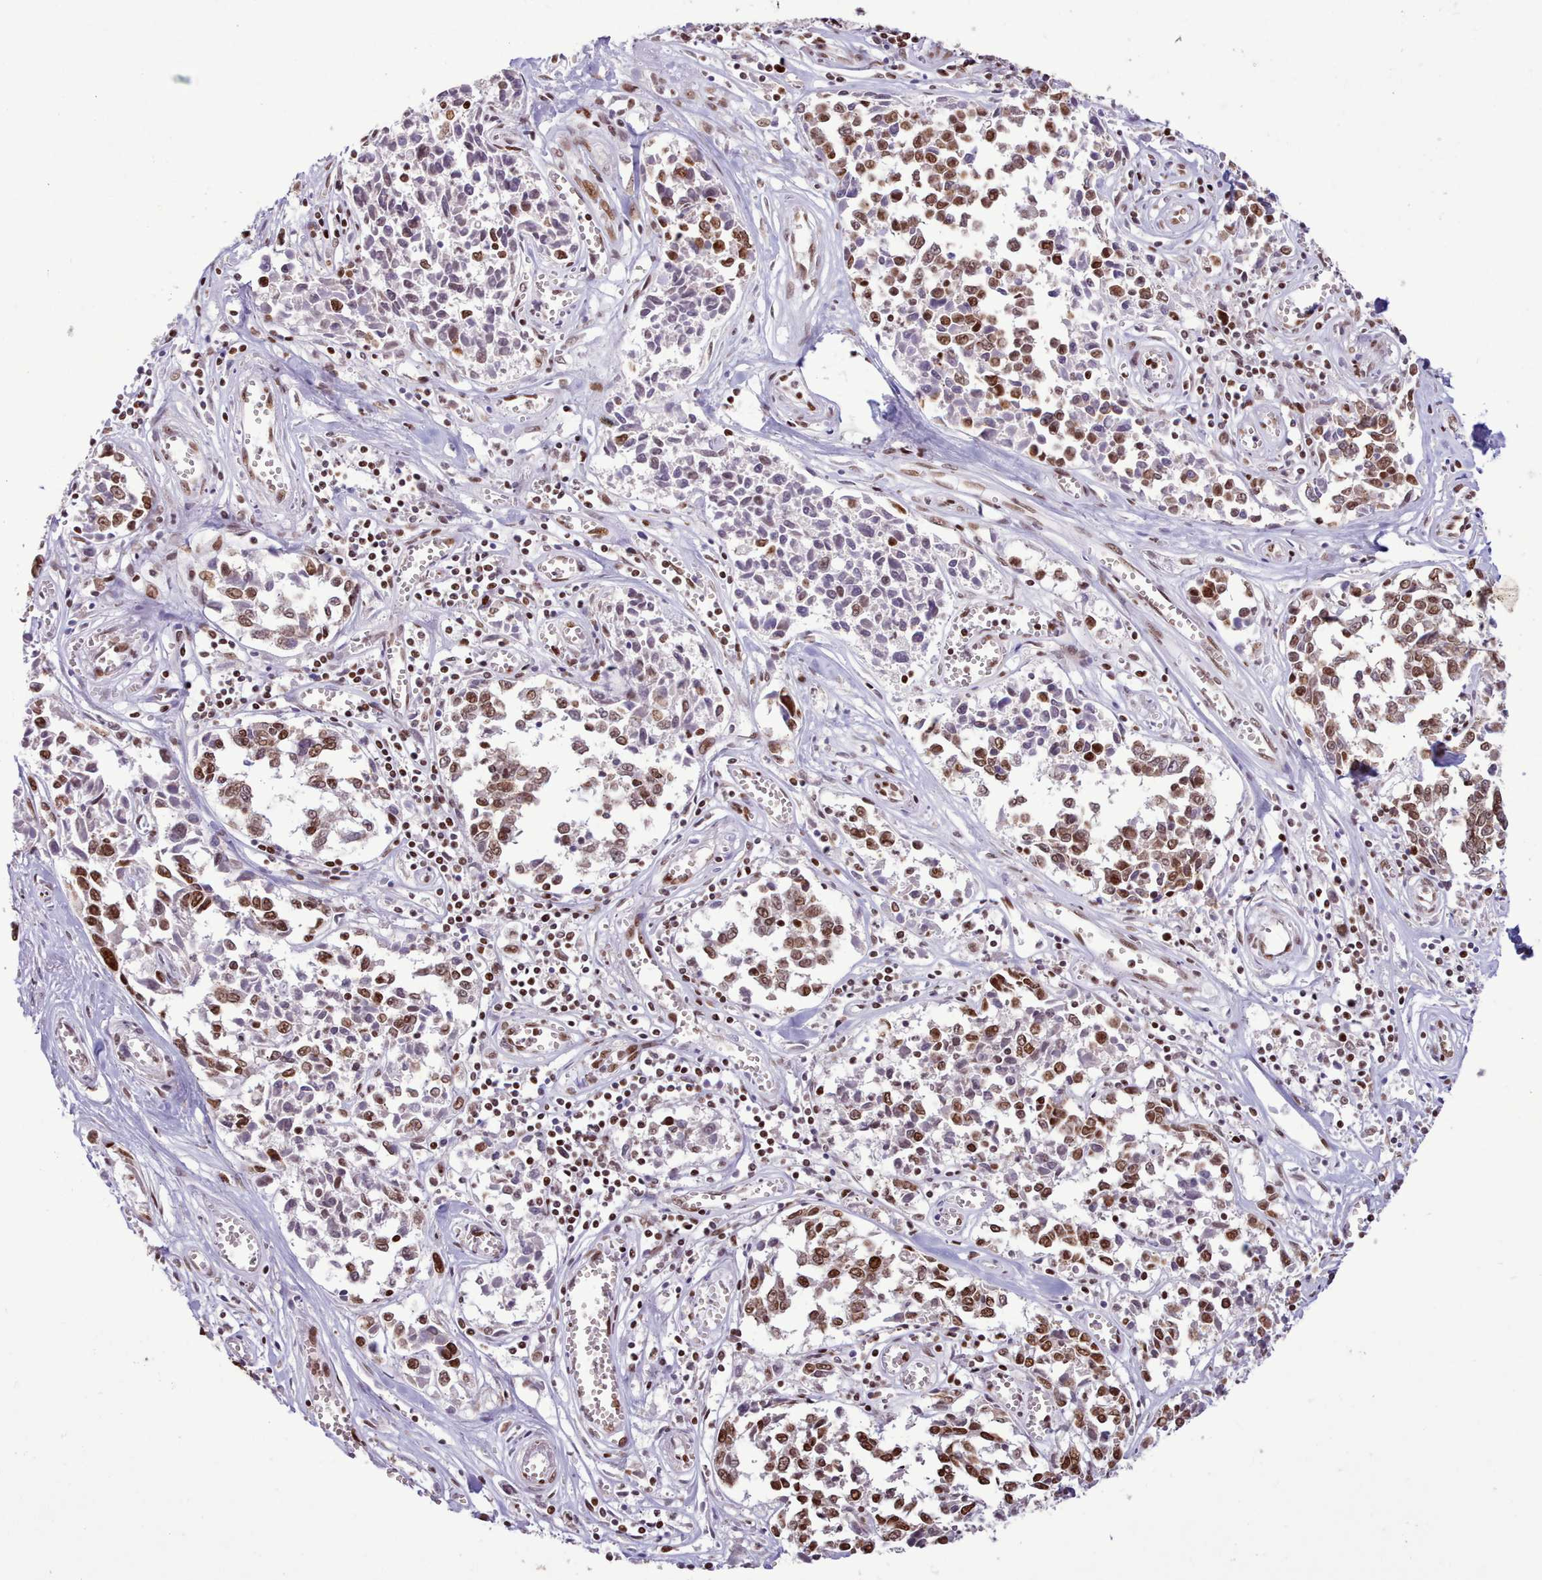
{"staining": {"intensity": "strong", "quantity": ">75%", "location": "nuclear"}, "tissue": "melanoma", "cell_type": "Tumor cells", "image_type": "cancer", "snomed": [{"axis": "morphology", "description": "Malignant melanoma, NOS"}, {"axis": "topography", "description": "Skin"}], "caption": "This photomicrograph demonstrates IHC staining of human melanoma, with high strong nuclear expression in about >75% of tumor cells.", "gene": "TAF15", "patient": {"sex": "female", "age": 64}}